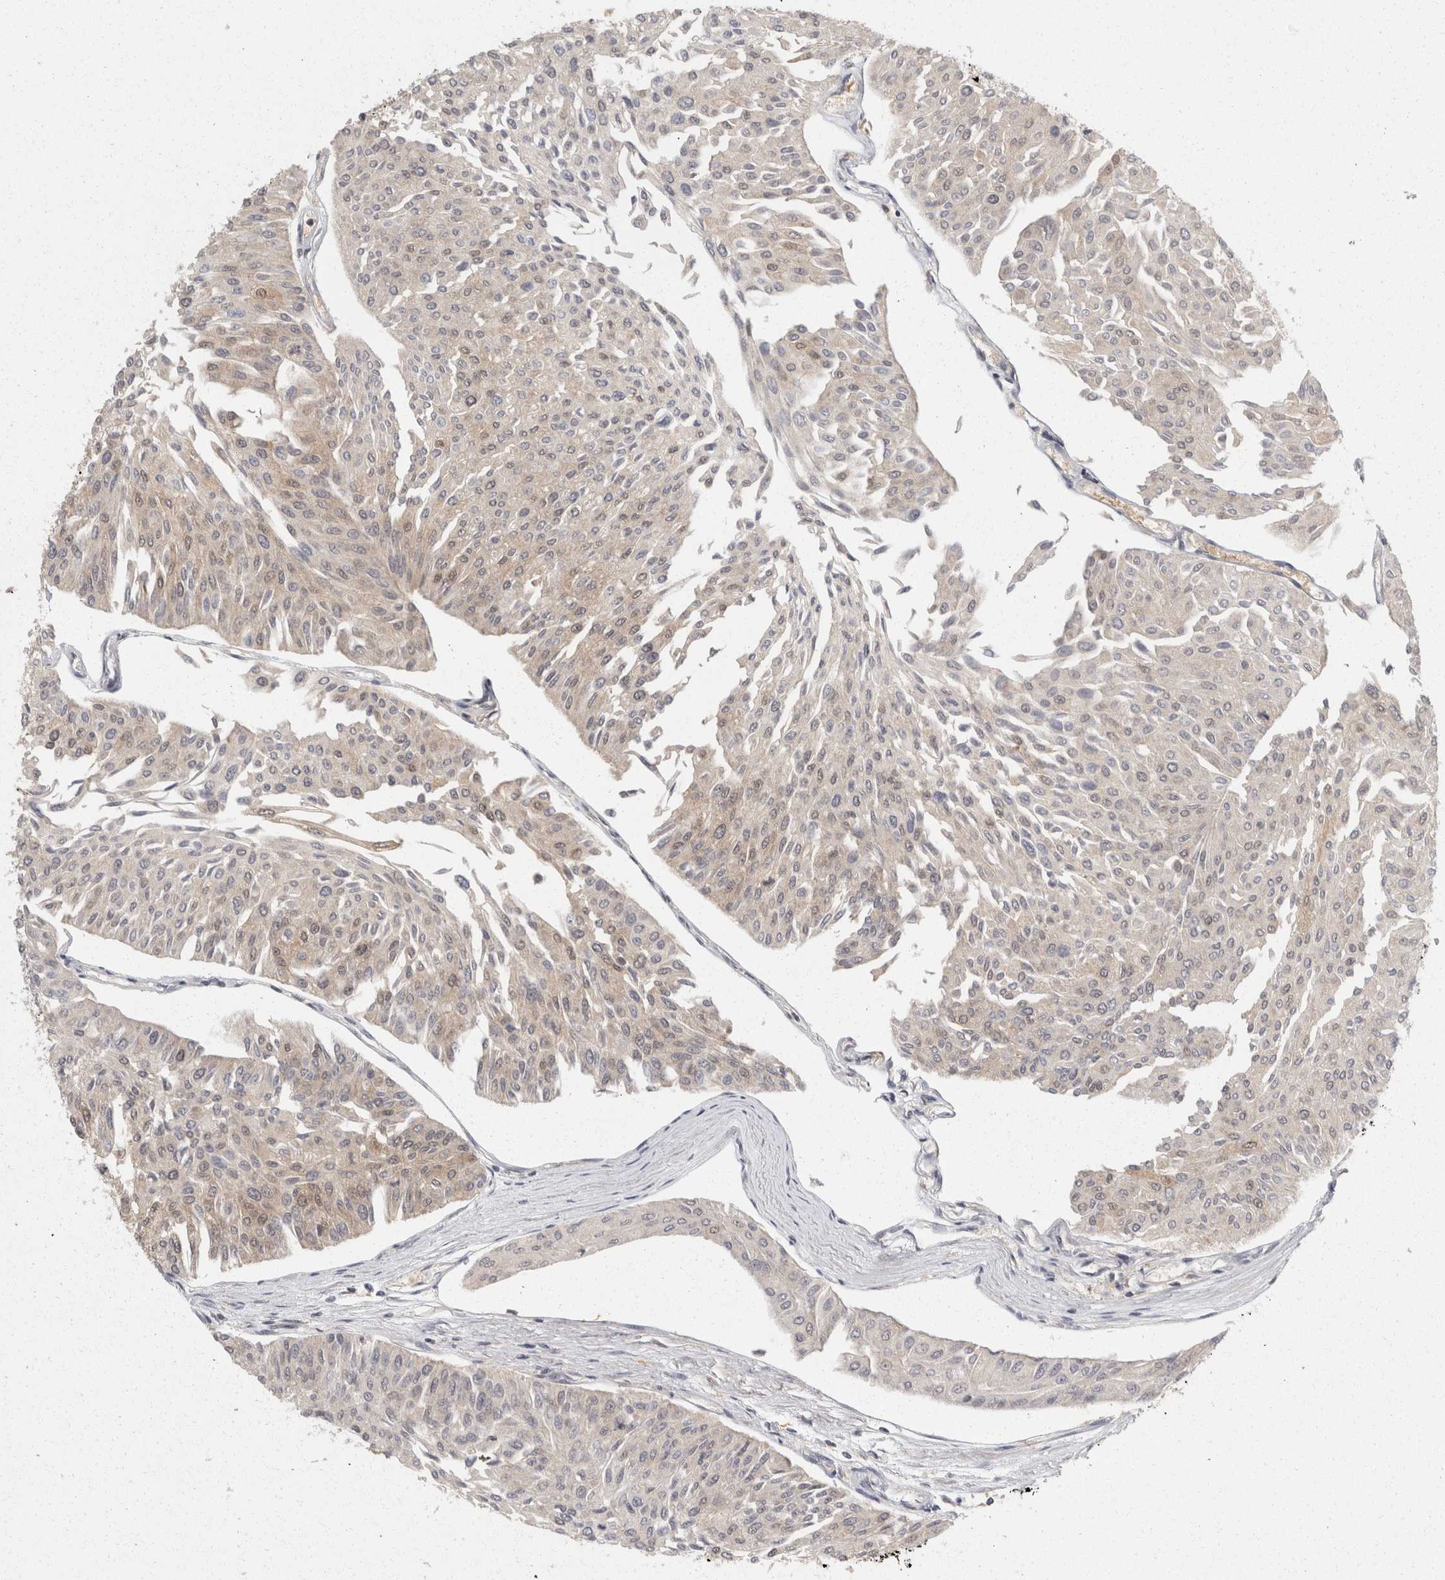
{"staining": {"intensity": "negative", "quantity": "none", "location": "none"}, "tissue": "urothelial cancer", "cell_type": "Tumor cells", "image_type": "cancer", "snomed": [{"axis": "morphology", "description": "Urothelial carcinoma, Low grade"}, {"axis": "topography", "description": "Urinary bladder"}], "caption": "This histopathology image is of urothelial carcinoma (low-grade) stained with immunohistochemistry (IHC) to label a protein in brown with the nuclei are counter-stained blue. There is no expression in tumor cells.", "gene": "ACAT2", "patient": {"sex": "male", "age": 67}}